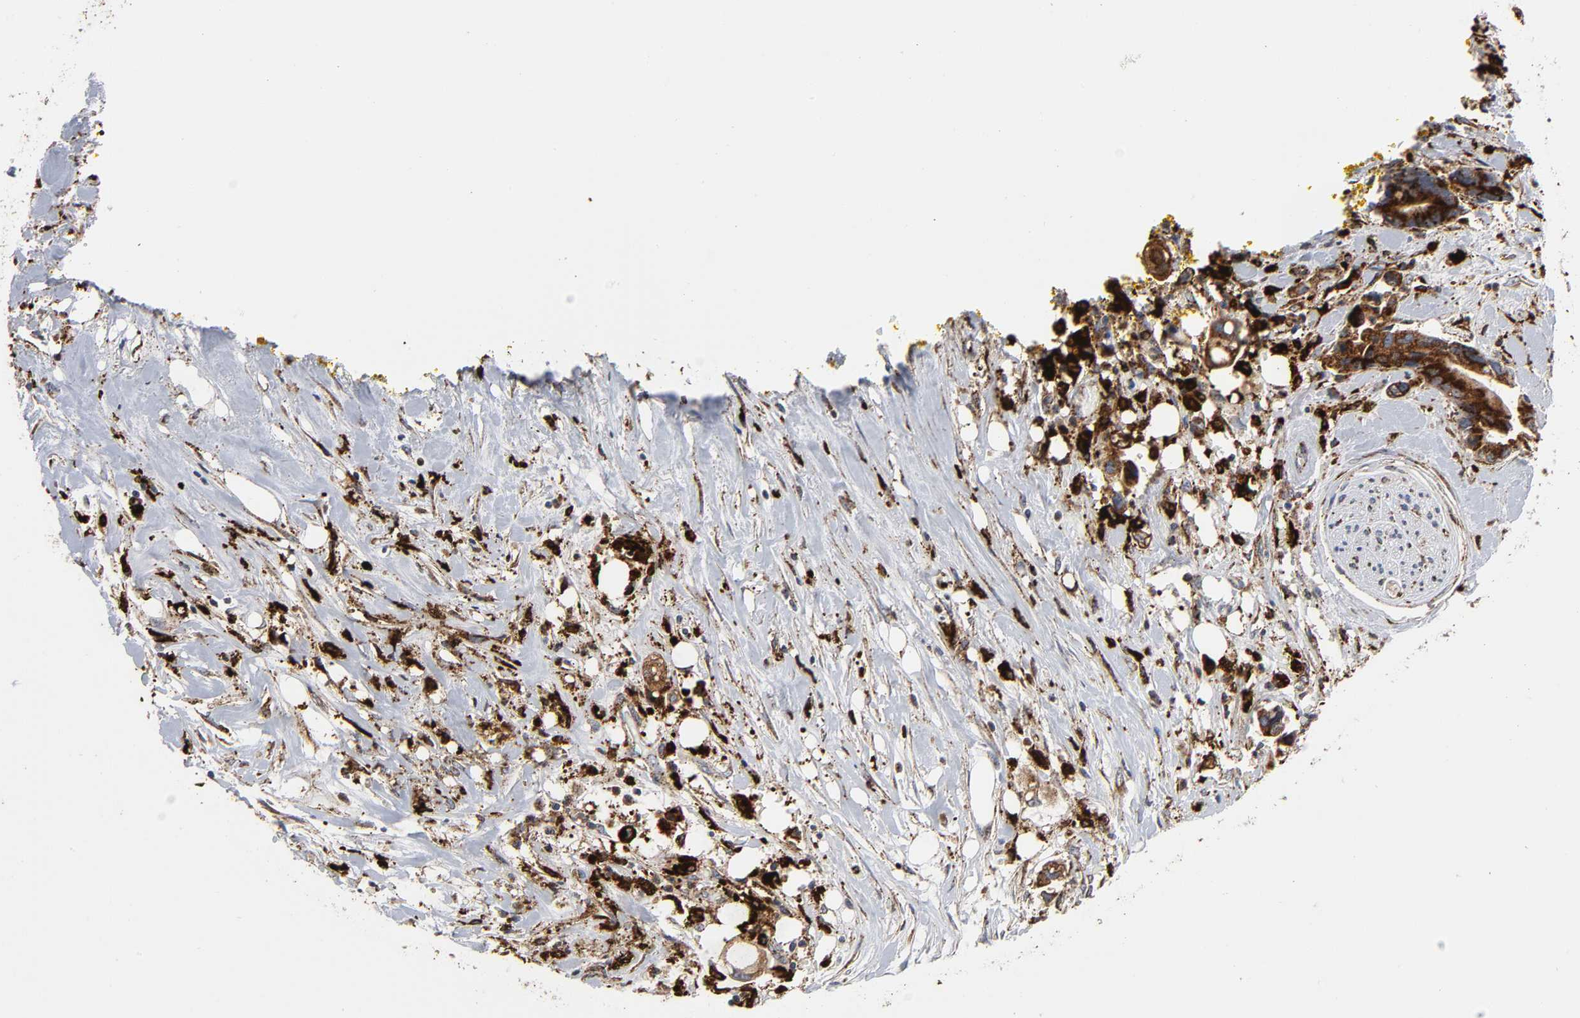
{"staining": {"intensity": "moderate", "quantity": ">75%", "location": "cytoplasmic/membranous"}, "tissue": "pancreatic cancer", "cell_type": "Tumor cells", "image_type": "cancer", "snomed": [{"axis": "morphology", "description": "Adenocarcinoma, NOS"}, {"axis": "topography", "description": "Pancreas"}], "caption": "DAB immunohistochemical staining of adenocarcinoma (pancreatic) displays moderate cytoplasmic/membranous protein expression in approximately >75% of tumor cells. The protein of interest is shown in brown color, while the nuclei are stained blue.", "gene": "PSAP", "patient": {"sex": "male", "age": 70}}